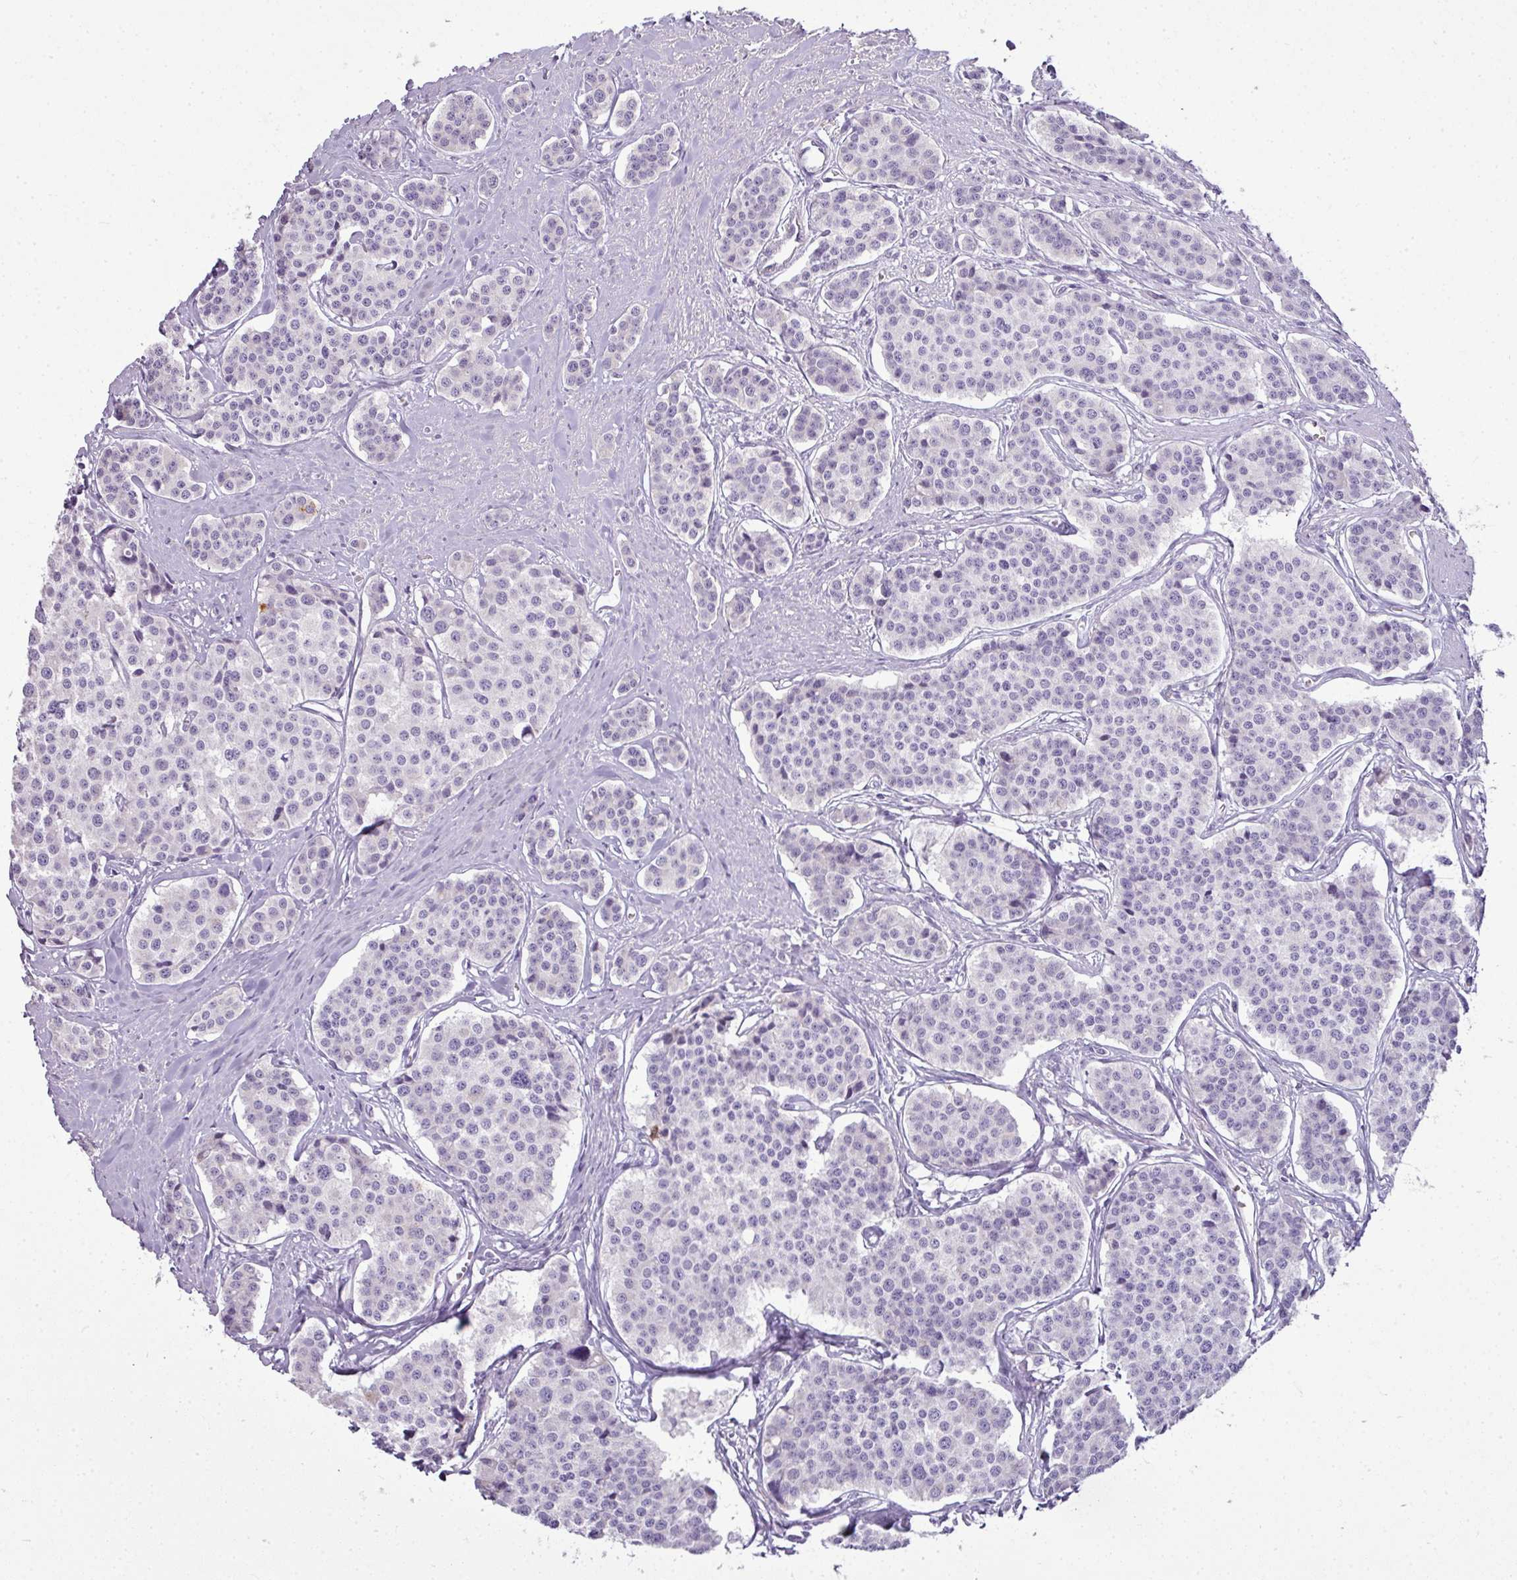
{"staining": {"intensity": "negative", "quantity": "none", "location": "none"}, "tissue": "carcinoid", "cell_type": "Tumor cells", "image_type": "cancer", "snomed": [{"axis": "morphology", "description": "Carcinoid, malignant, NOS"}, {"axis": "topography", "description": "Small intestine"}], "caption": "An image of carcinoid stained for a protein demonstrates no brown staining in tumor cells. (DAB (3,3'-diaminobenzidine) IHC, high magnification).", "gene": "C4B", "patient": {"sex": "male", "age": 60}}